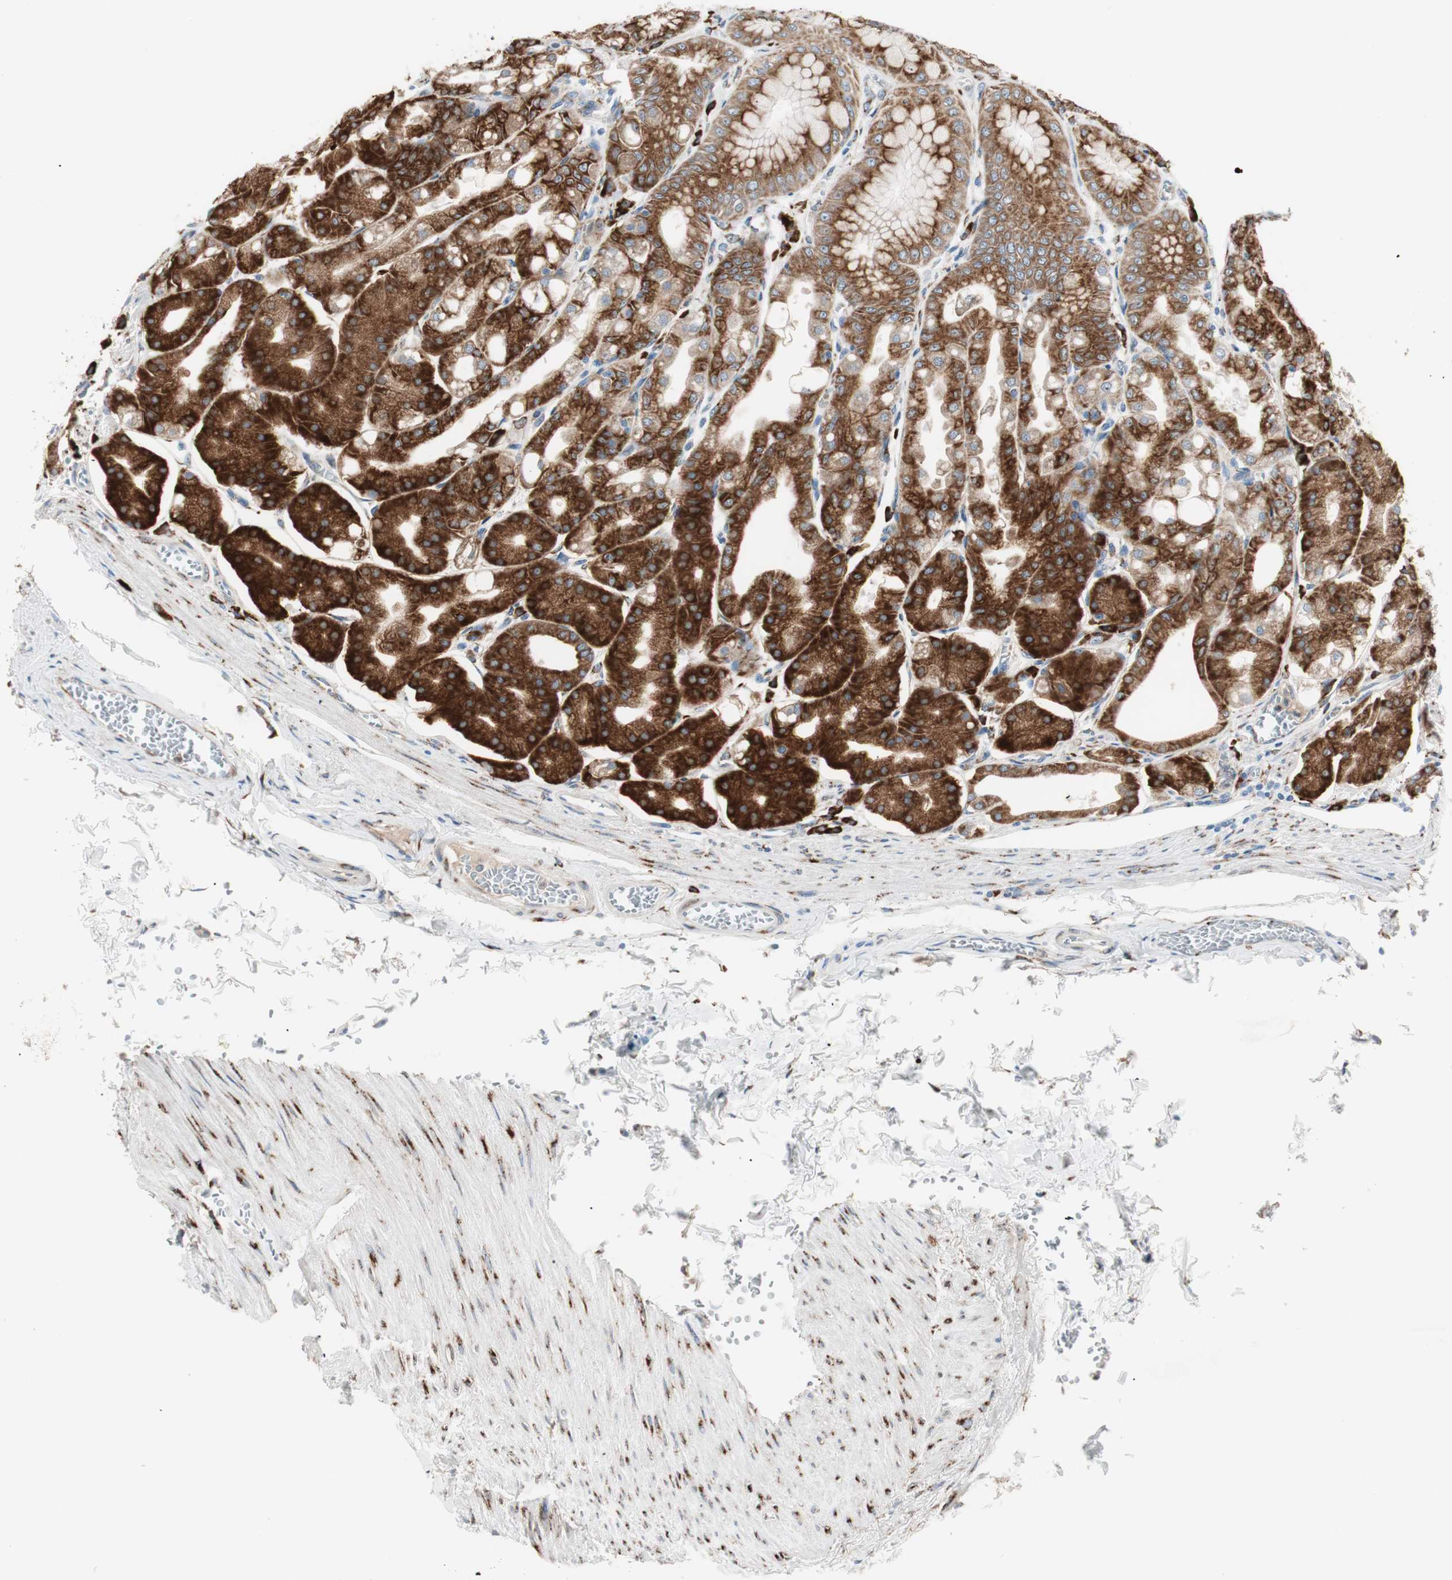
{"staining": {"intensity": "strong", "quantity": ">75%", "location": "cytoplasmic/membranous"}, "tissue": "stomach", "cell_type": "Glandular cells", "image_type": "normal", "snomed": [{"axis": "morphology", "description": "Normal tissue, NOS"}, {"axis": "topography", "description": "Stomach, lower"}], "caption": "Immunohistochemical staining of benign stomach reveals strong cytoplasmic/membranous protein expression in about >75% of glandular cells.", "gene": "P4HTM", "patient": {"sex": "male", "age": 71}}